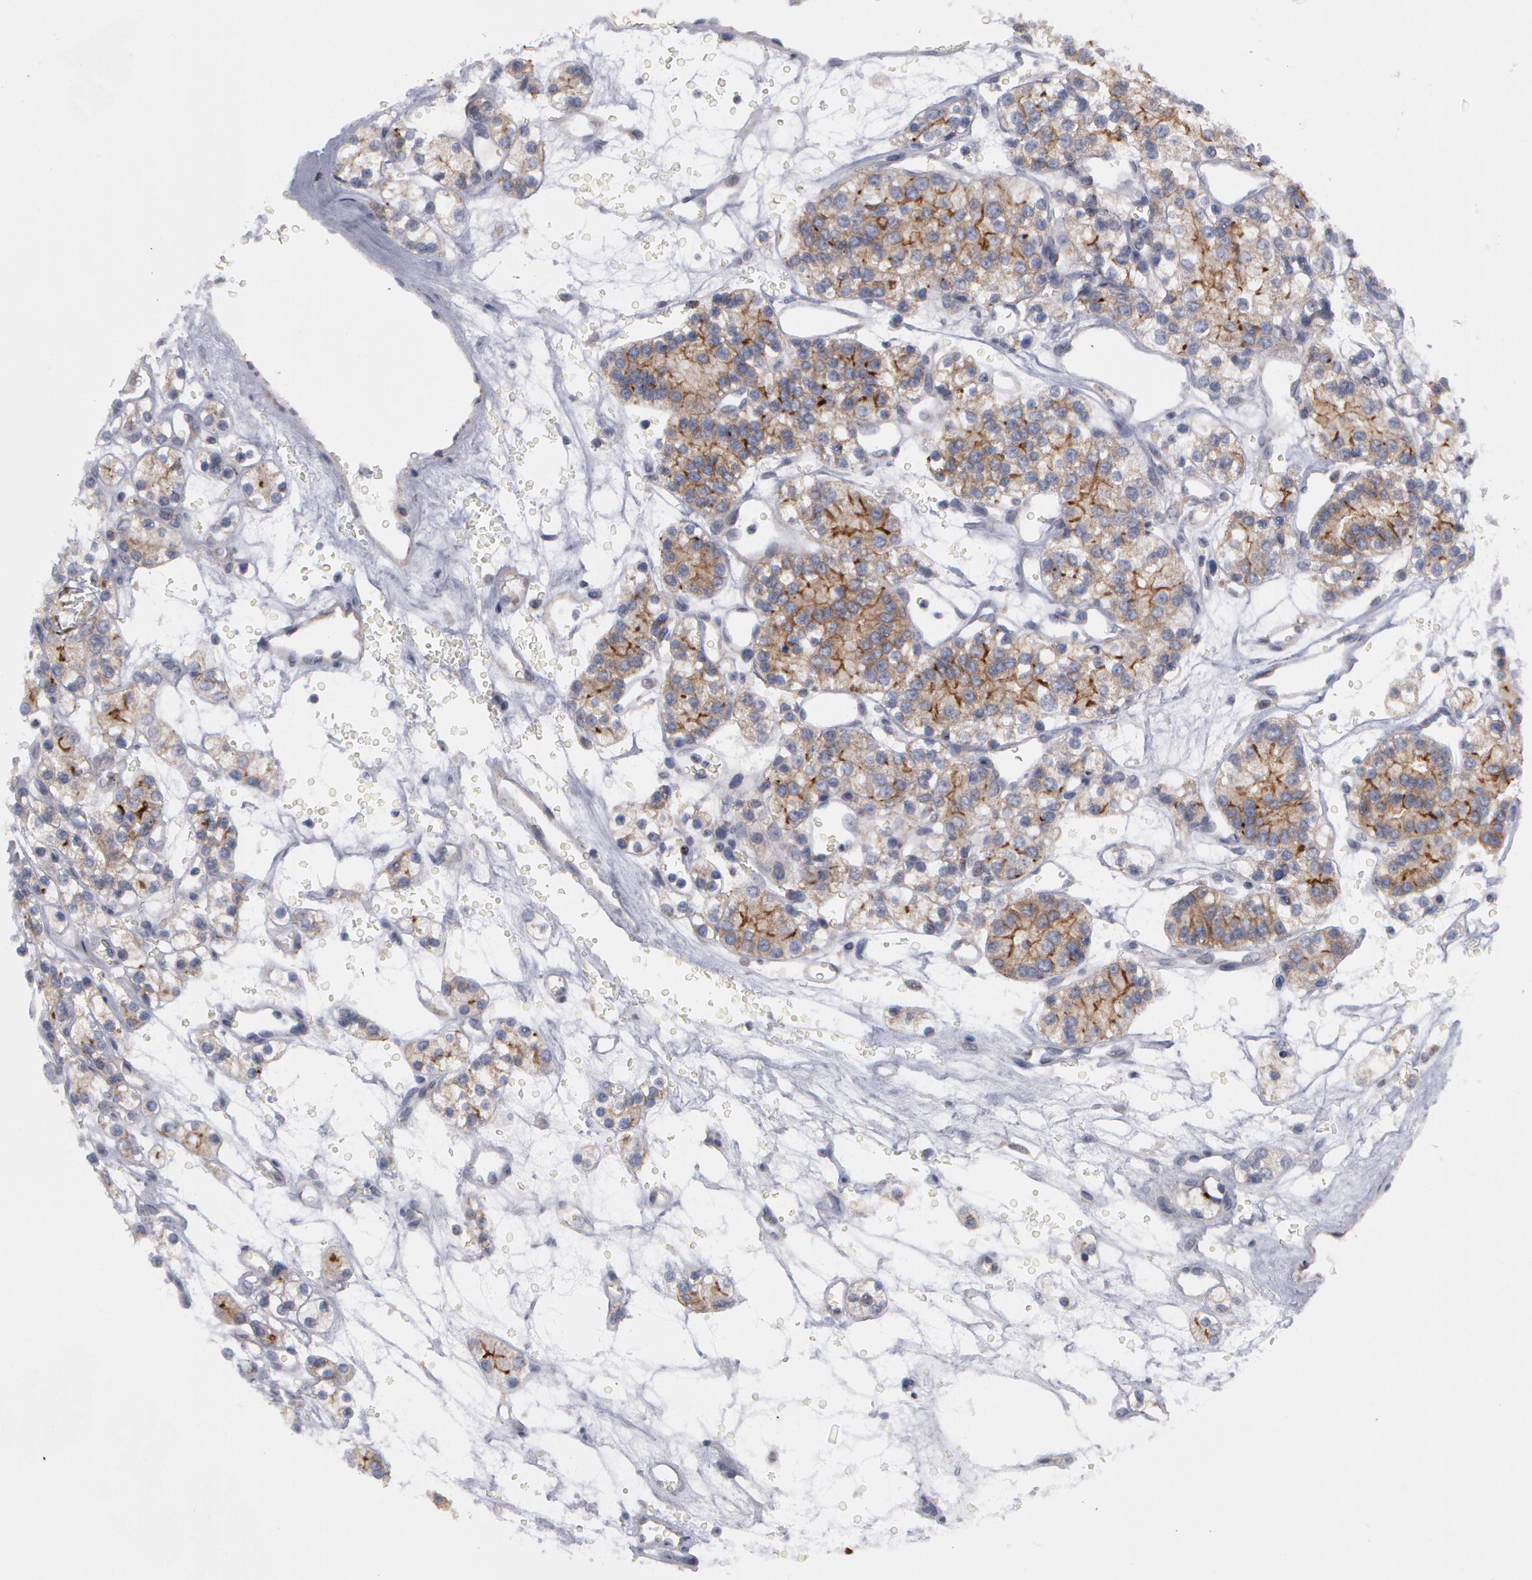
{"staining": {"intensity": "moderate", "quantity": "25%-75%", "location": "cytoplasmic/membranous"}, "tissue": "renal cancer", "cell_type": "Tumor cells", "image_type": "cancer", "snomed": [{"axis": "morphology", "description": "Adenocarcinoma, NOS"}, {"axis": "topography", "description": "Kidney"}], "caption": "There is medium levels of moderate cytoplasmic/membranous staining in tumor cells of renal cancer, as demonstrated by immunohistochemical staining (brown color).", "gene": "ERBB2", "patient": {"sex": "female", "age": 62}}